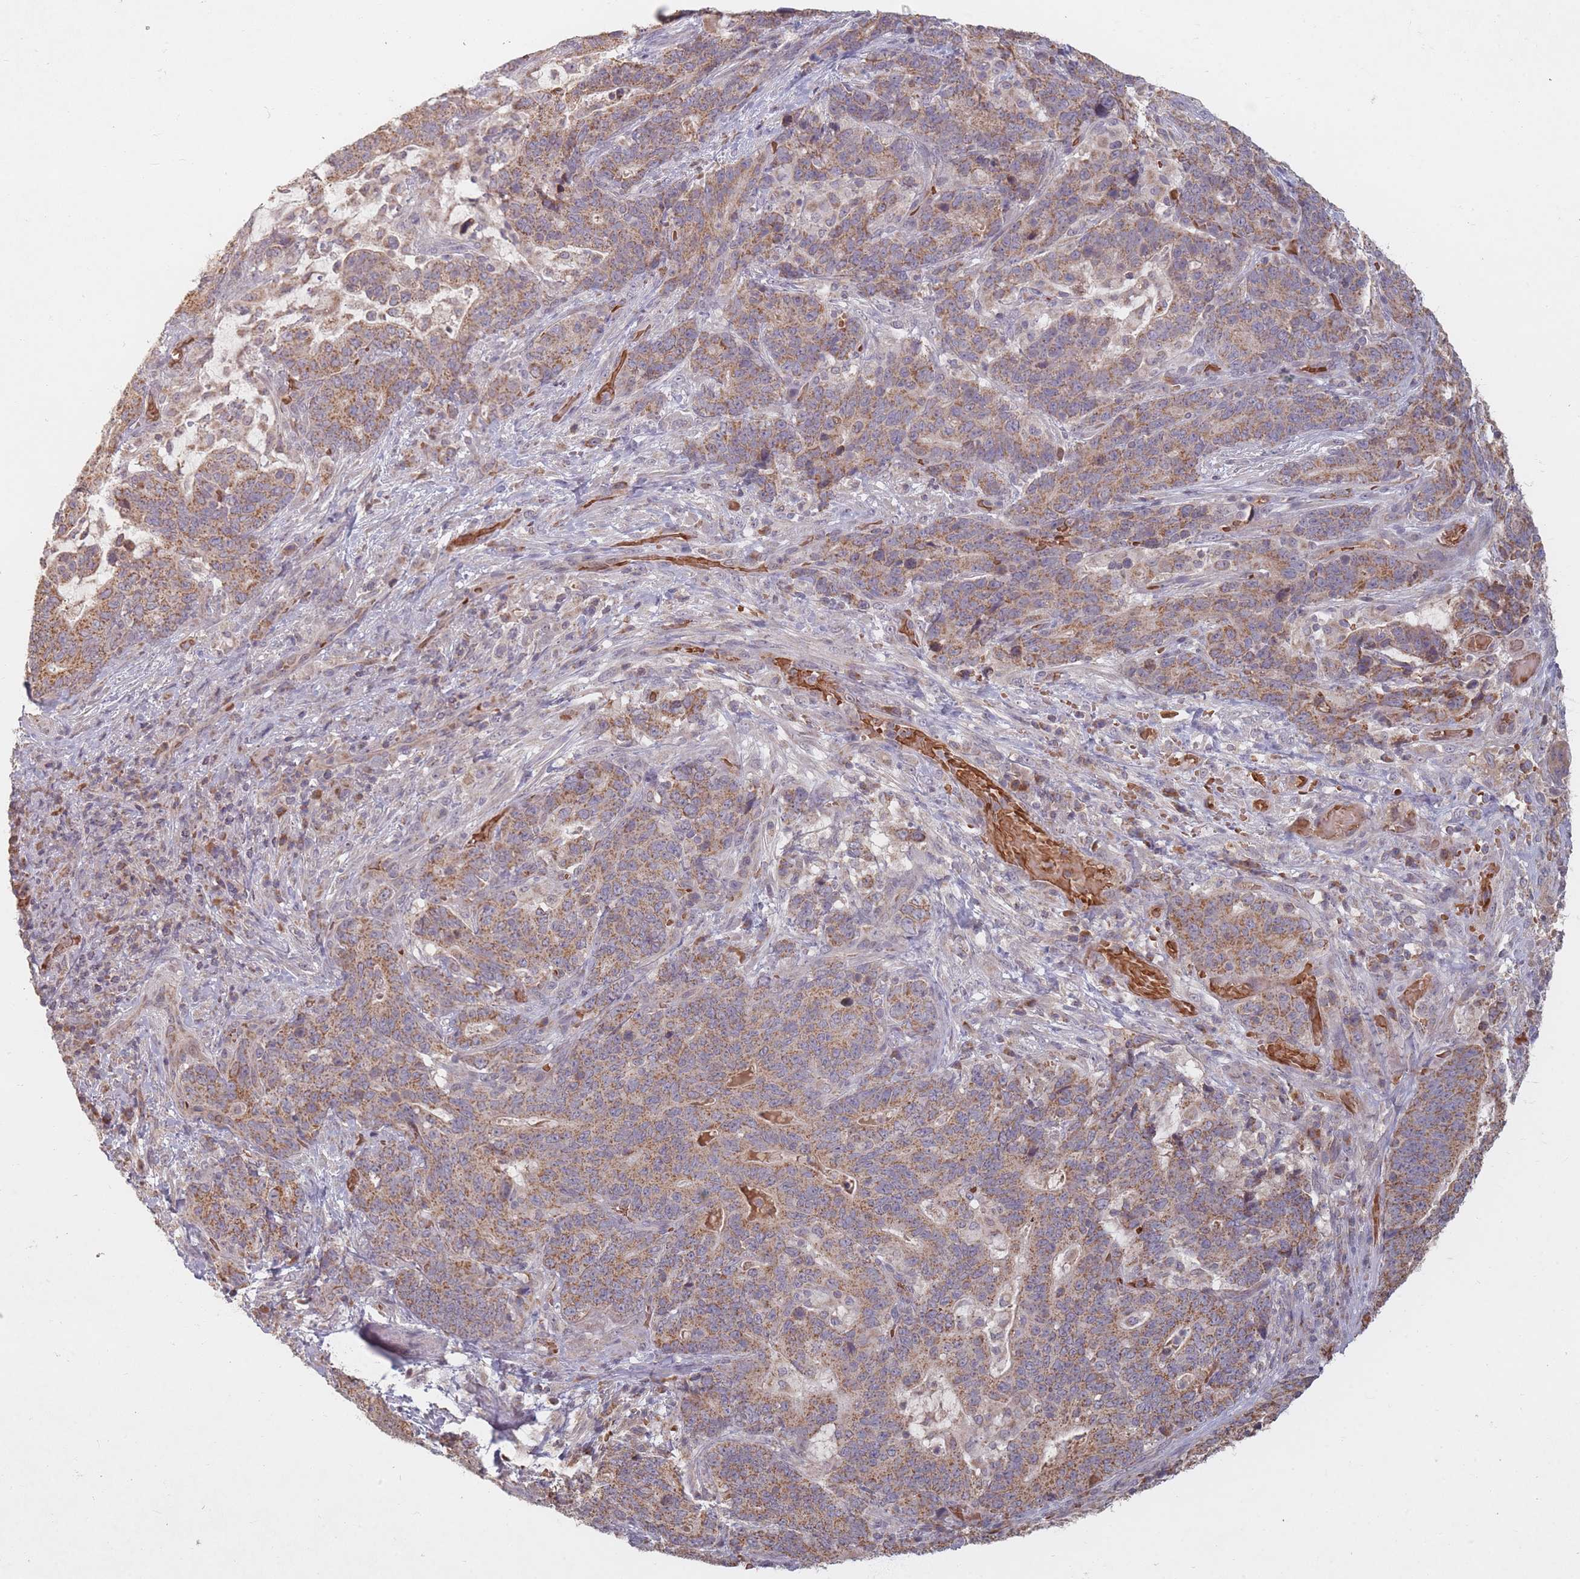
{"staining": {"intensity": "moderate", "quantity": ">75%", "location": "cytoplasmic/membranous"}, "tissue": "stomach cancer", "cell_type": "Tumor cells", "image_type": "cancer", "snomed": [{"axis": "morphology", "description": "Normal tissue, NOS"}, {"axis": "morphology", "description": "Adenocarcinoma, NOS"}, {"axis": "topography", "description": "Stomach"}], "caption": "Immunohistochemical staining of human stomach cancer shows medium levels of moderate cytoplasmic/membranous expression in approximately >75% of tumor cells. (DAB = brown stain, brightfield microscopy at high magnification).", "gene": "OR2M4", "patient": {"sex": "female", "age": 64}}